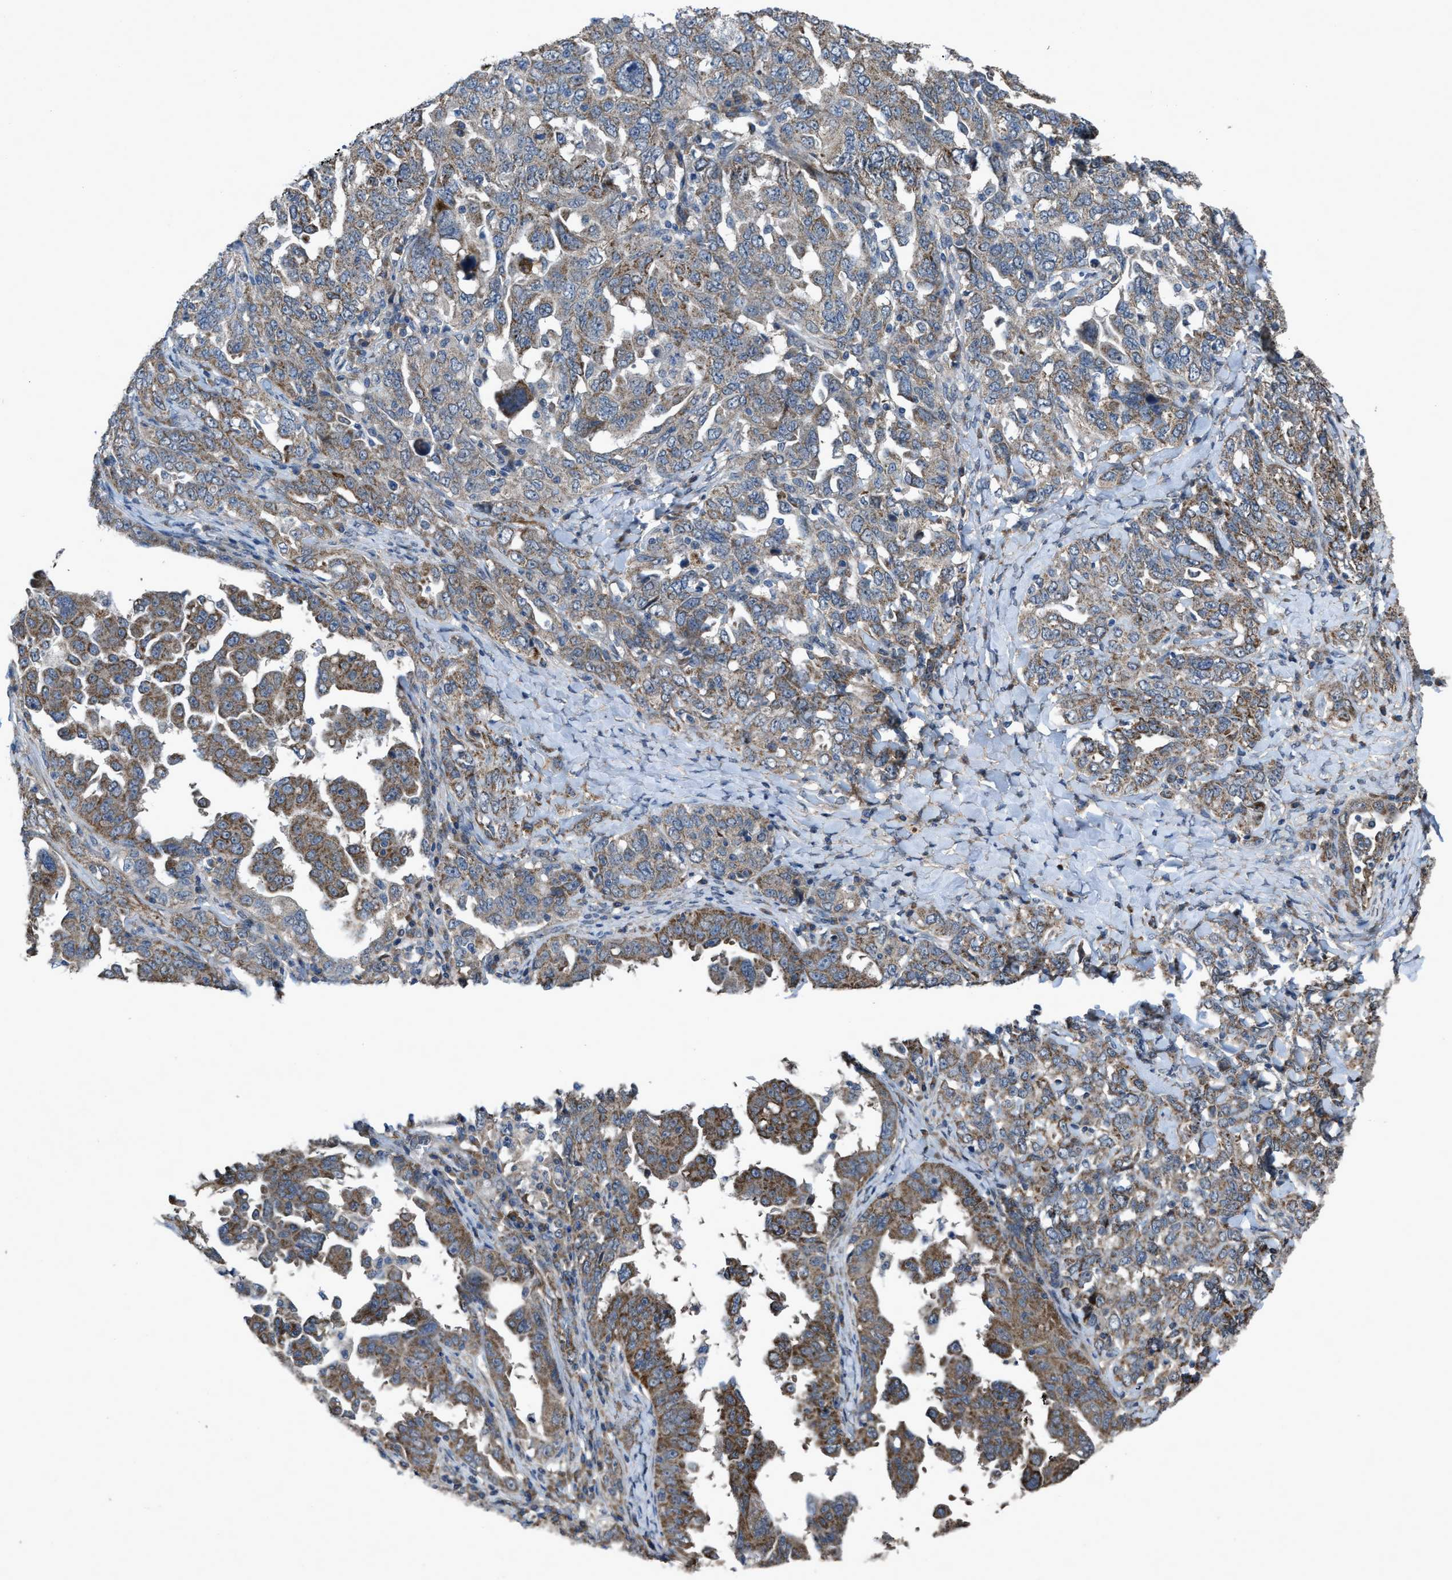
{"staining": {"intensity": "moderate", "quantity": ">75%", "location": "cytoplasmic/membranous"}, "tissue": "ovarian cancer", "cell_type": "Tumor cells", "image_type": "cancer", "snomed": [{"axis": "morphology", "description": "Carcinoma, endometroid"}, {"axis": "topography", "description": "Ovary"}], "caption": "Tumor cells show medium levels of moderate cytoplasmic/membranous positivity in approximately >75% of cells in ovarian cancer (endometroid carcinoma).", "gene": "ARL6", "patient": {"sex": "female", "age": 62}}